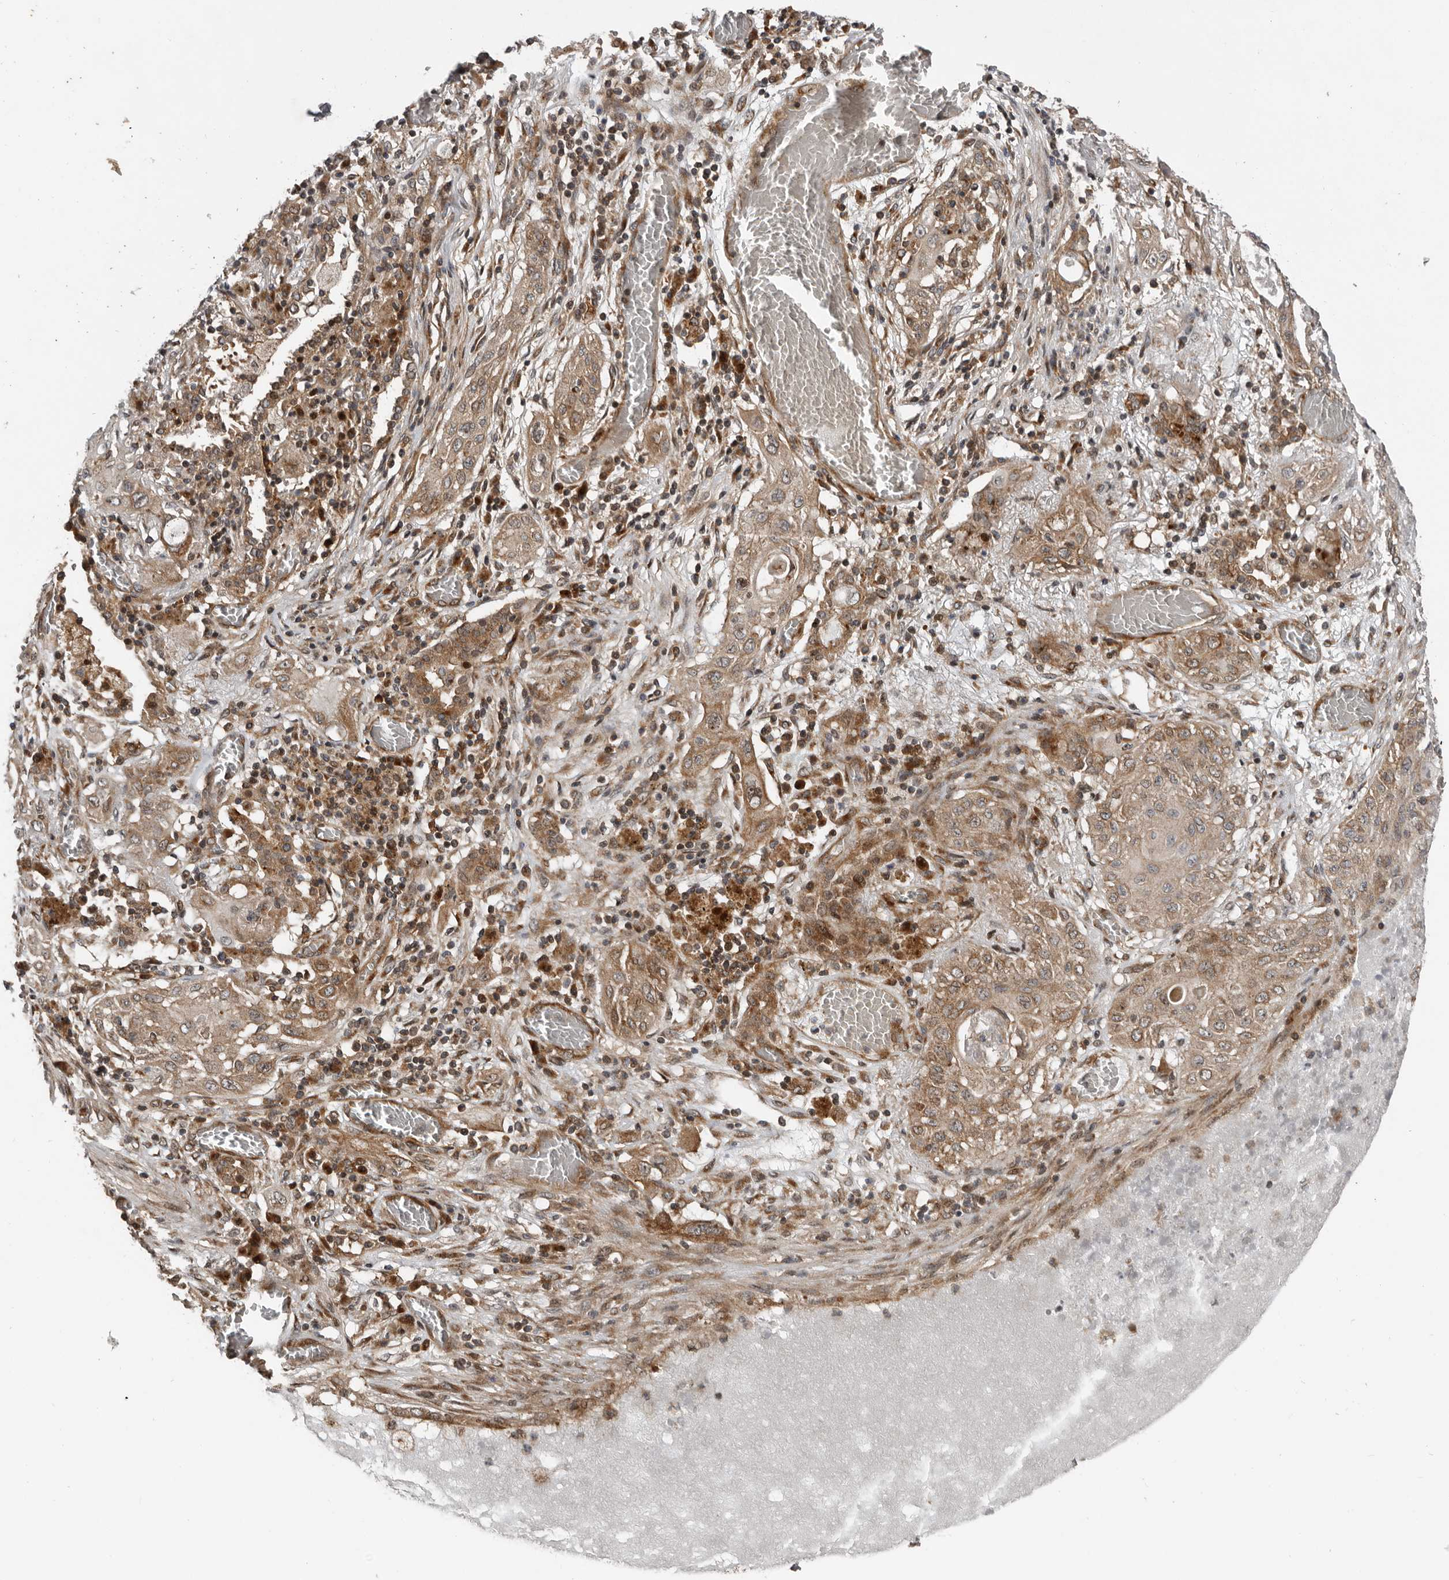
{"staining": {"intensity": "moderate", "quantity": ">75%", "location": "cytoplasmic/membranous"}, "tissue": "lung cancer", "cell_type": "Tumor cells", "image_type": "cancer", "snomed": [{"axis": "morphology", "description": "Squamous cell carcinoma, NOS"}, {"axis": "topography", "description": "Lung"}], "caption": "Immunohistochemistry (DAB (3,3'-diaminobenzidine)) staining of human lung cancer (squamous cell carcinoma) demonstrates moderate cytoplasmic/membranous protein positivity in approximately >75% of tumor cells.", "gene": "CCDC190", "patient": {"sex": "female", "age": 47}}